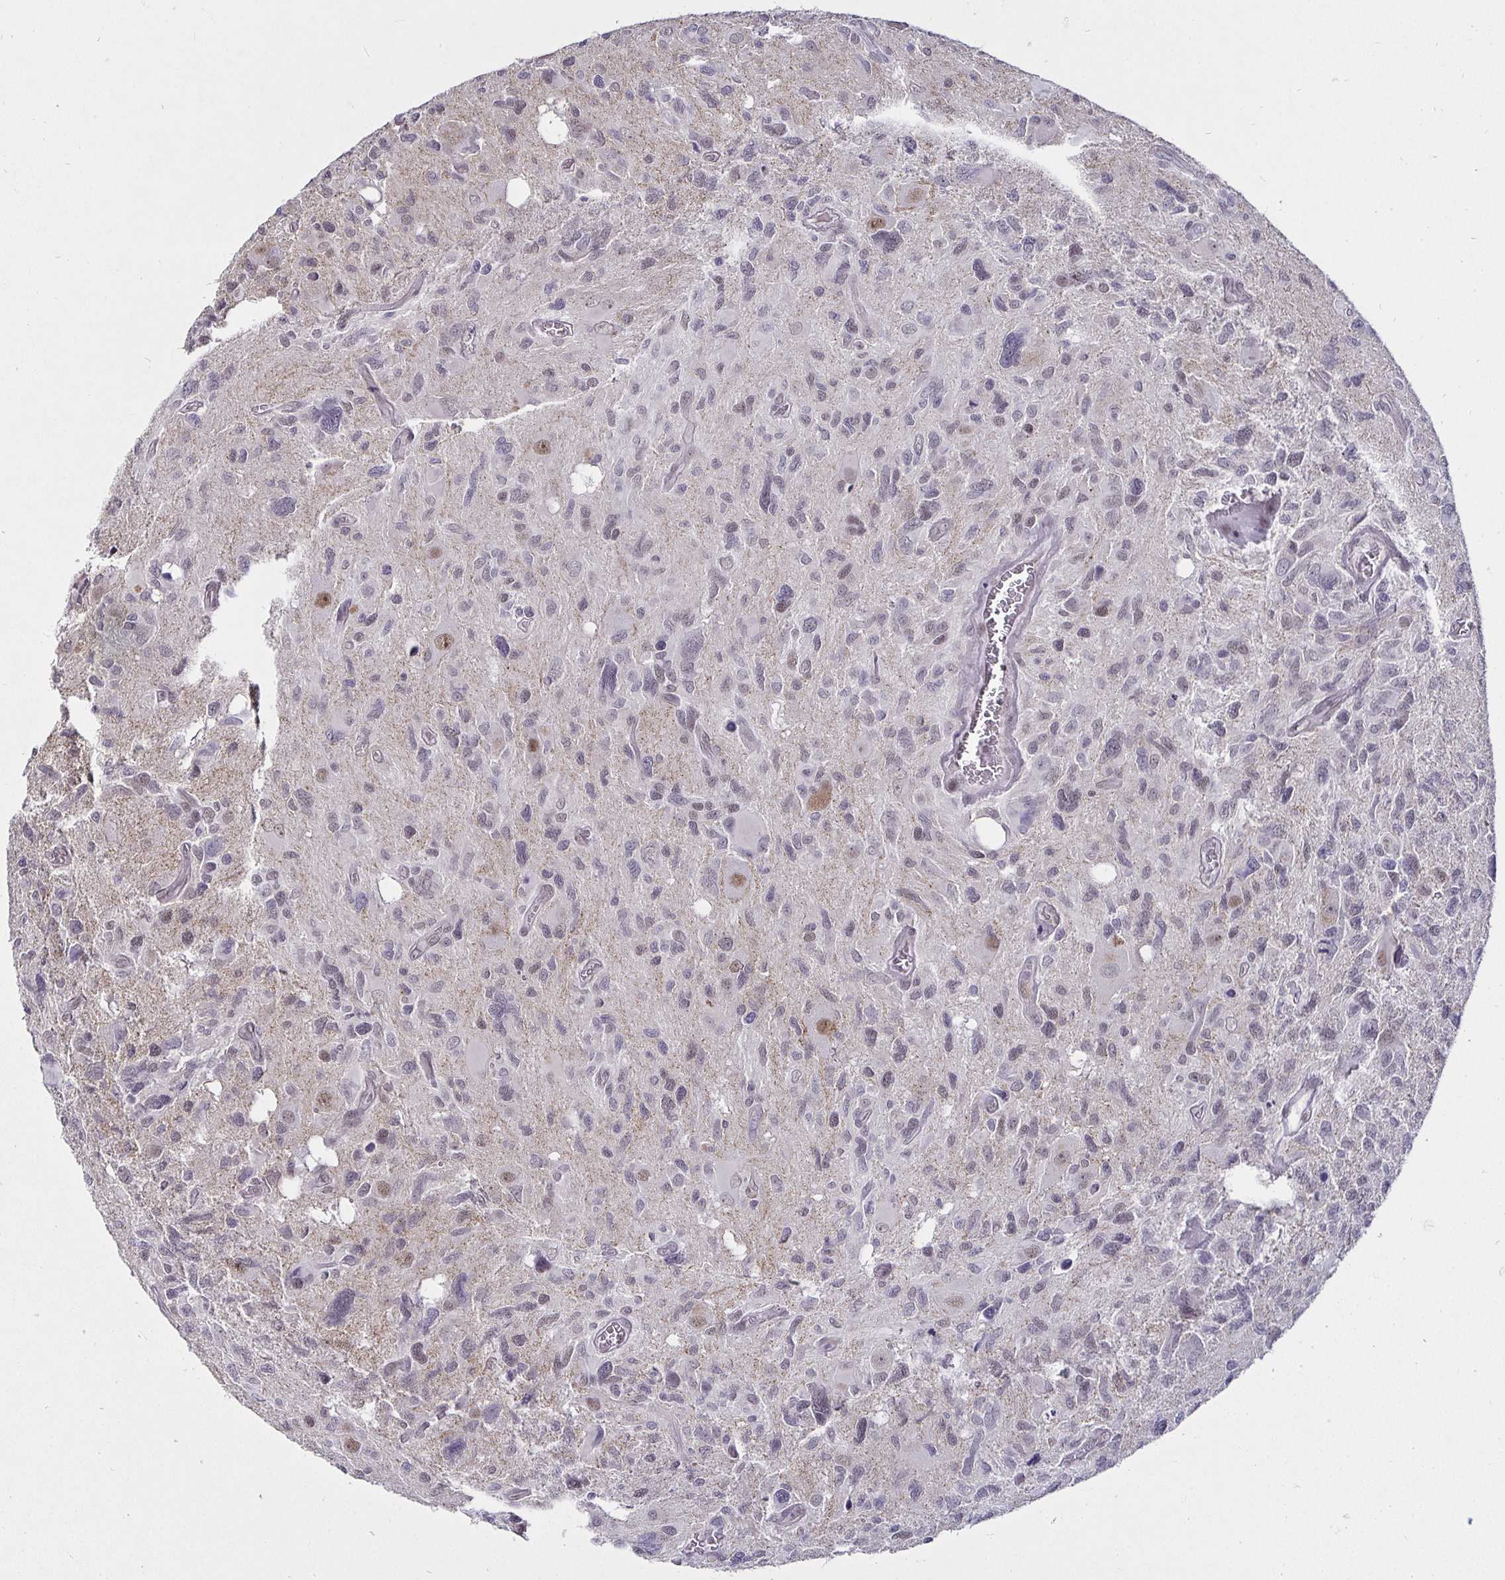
{"staining": {"intensity": "weak", "quantity": "<25%", "location": "nuclear"}, "tissue": "glioma", "cell_type": "Tumor cells", "image_type": "cancer", "snomed": [{"axis": "morphology", "description": "Glioma, malignant, High grade"}, {"axis": "topography", "description": "Brain"}], "caption": "The image shows no significant expression in tumor cells of glioma.", "gene": "MLH1", "patient": {"sex": "male", "age": 49}}